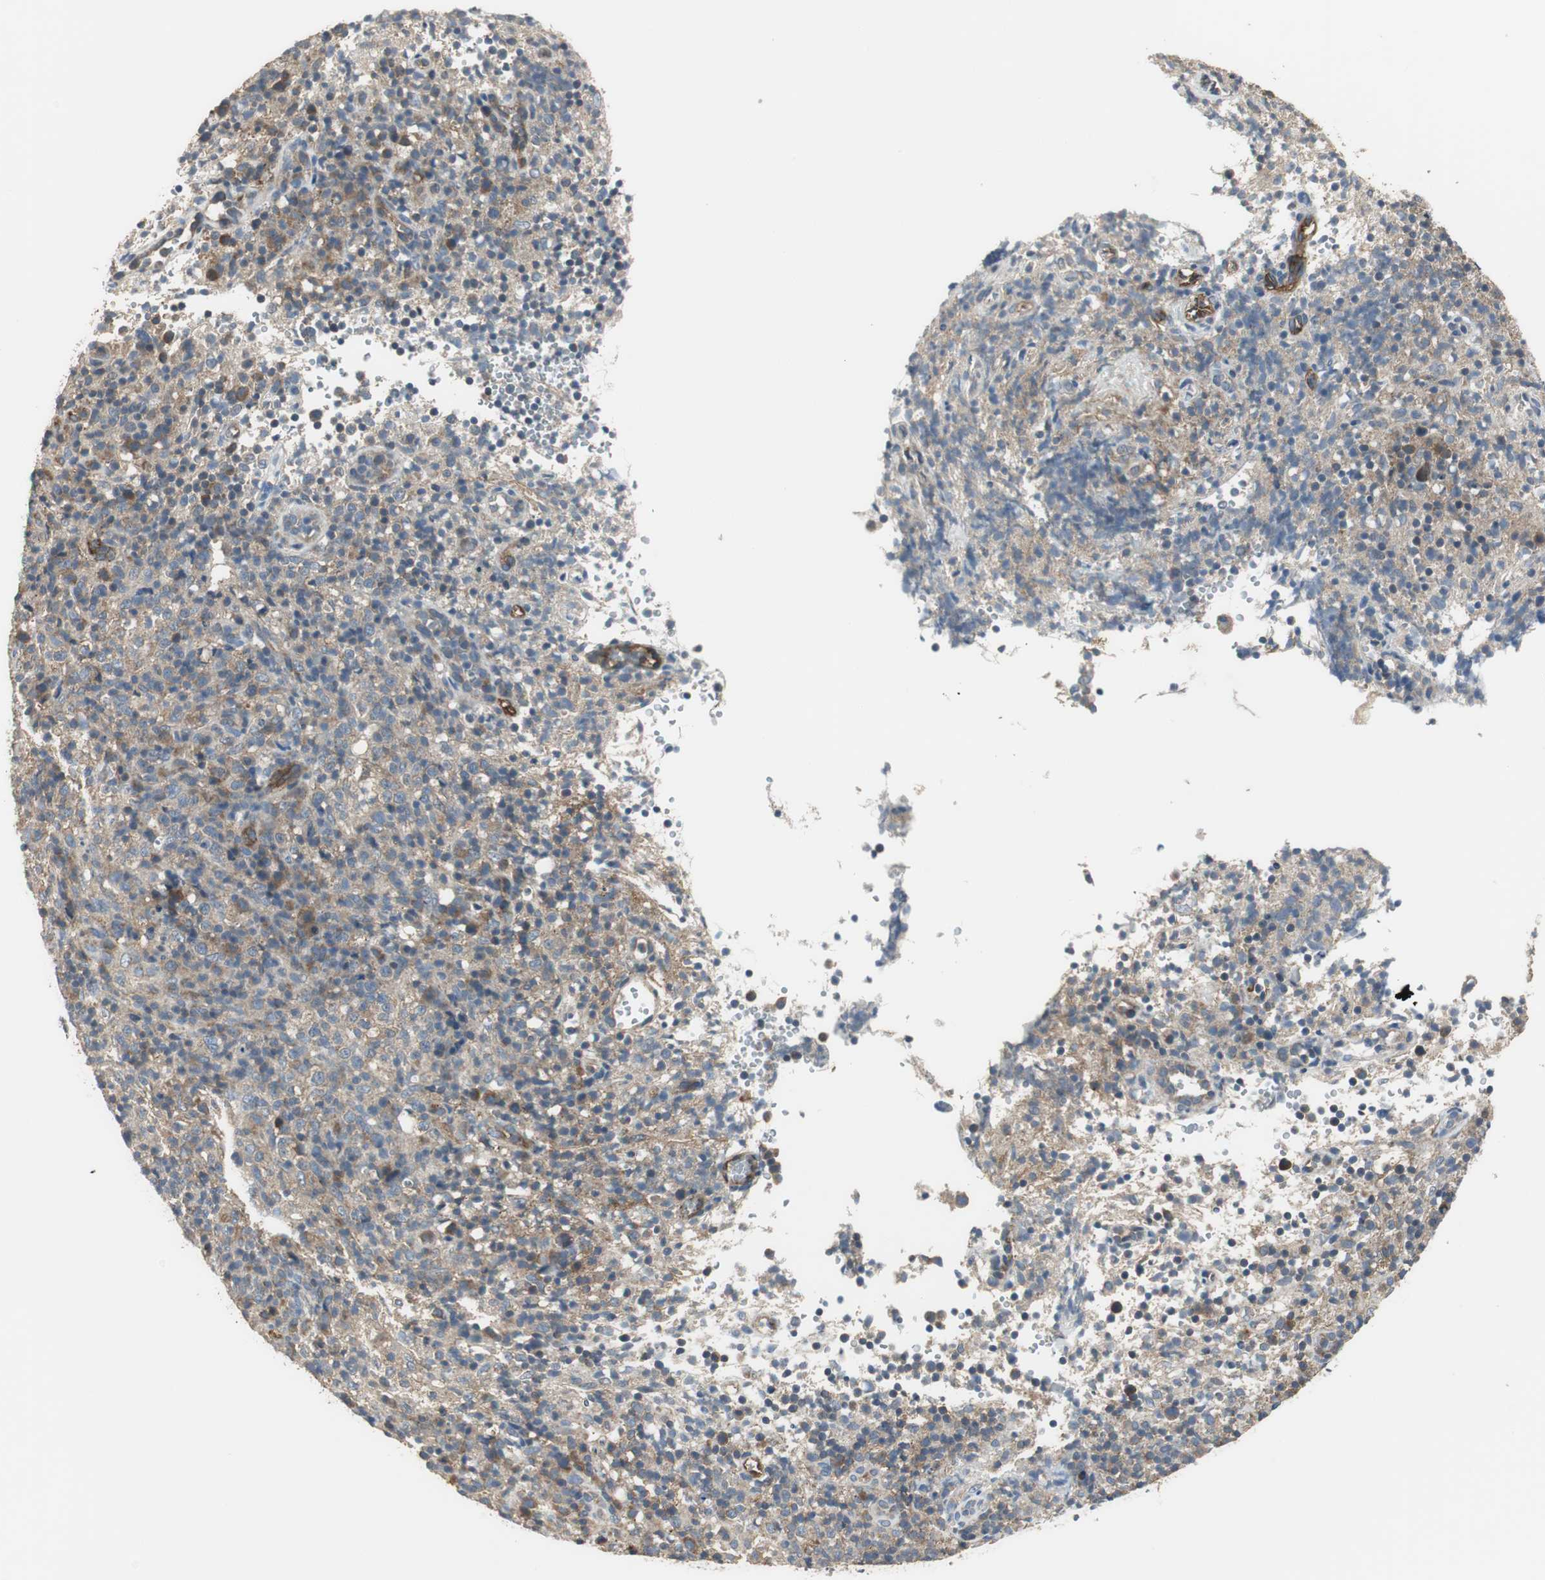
{"staining": {"intensity": "weak", "quantity": ">75%", "location": "cytoplasmic/membranous"}, "tissue": "lymphoma", "cell_type": "Tumor cells", "image_type": "cancer", "snomed": [{"axis": "morphology", "description": "Malignant lymphoma, non-Hodgkin's type, High grade"}, {"axis": "topography", "description": "Lymph node"}], "caption": "Tumor cells exhibit low levels of weak cytoplasmic/membranous staining in about >75% of cells in lymphoma.", "gene": "MSTO1", "patient": {"sex": "female", "age": 76}}